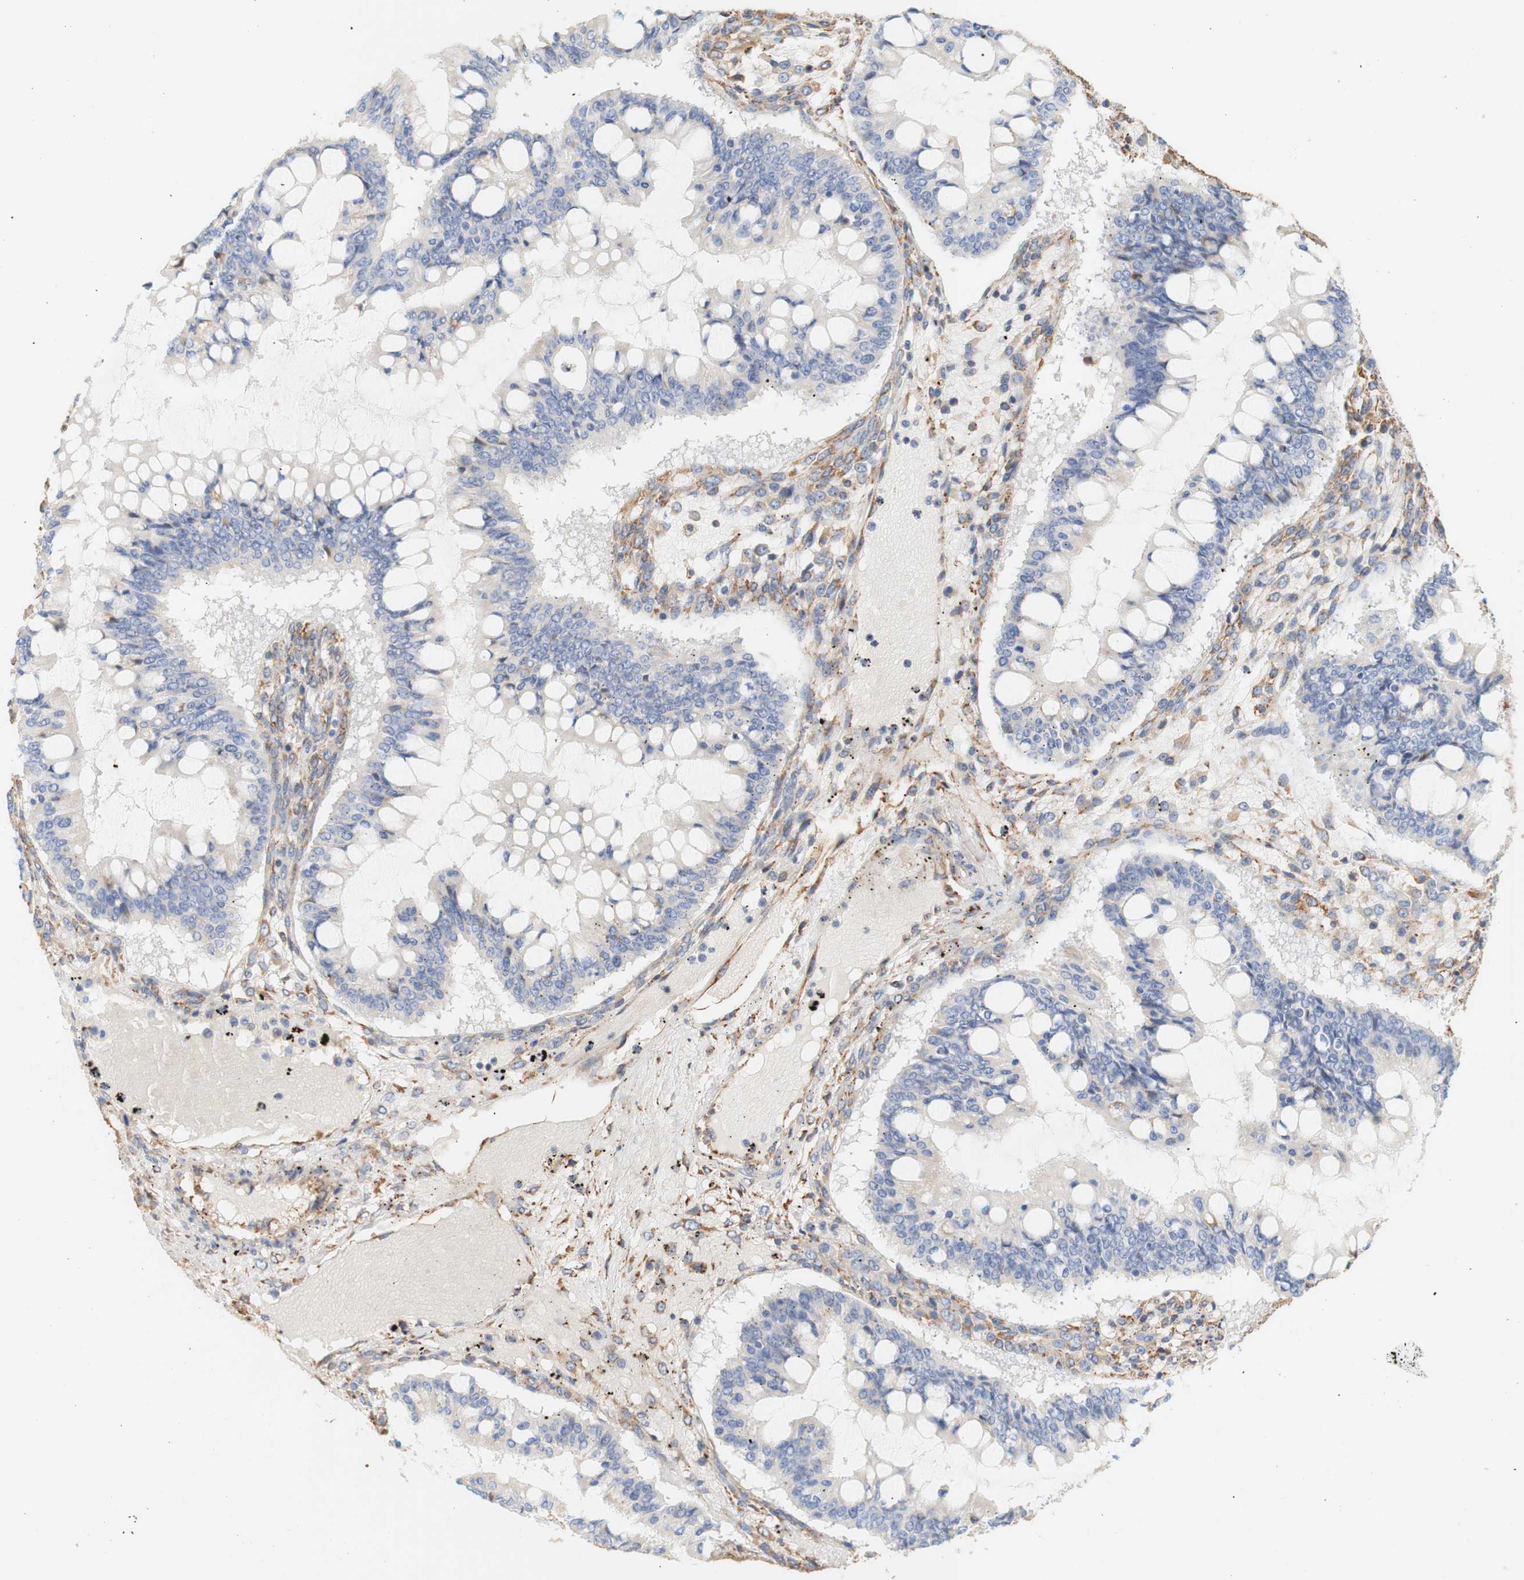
{"staining": {"intensity": "negative", "quantity": "none", "location": "none"}, "tissue": "ovarian cancer", "cell_type": "Tumor cells", "image_type": "cancer", "snomed": [{"axis": "morphology", "description": "Cystadenocarcinoma, mucinous, NOS"}, {"axis": "topography", "description": "Ovary"}], "caption": "Immunohistochemistry image of human mucinous cystadenocarcinoma (ovarian) stained for a protein (brown), which exhibits no staining in tumor cells.", "gene": "EIF2AK4", "patient": {"sex": "female", "age": 73}}